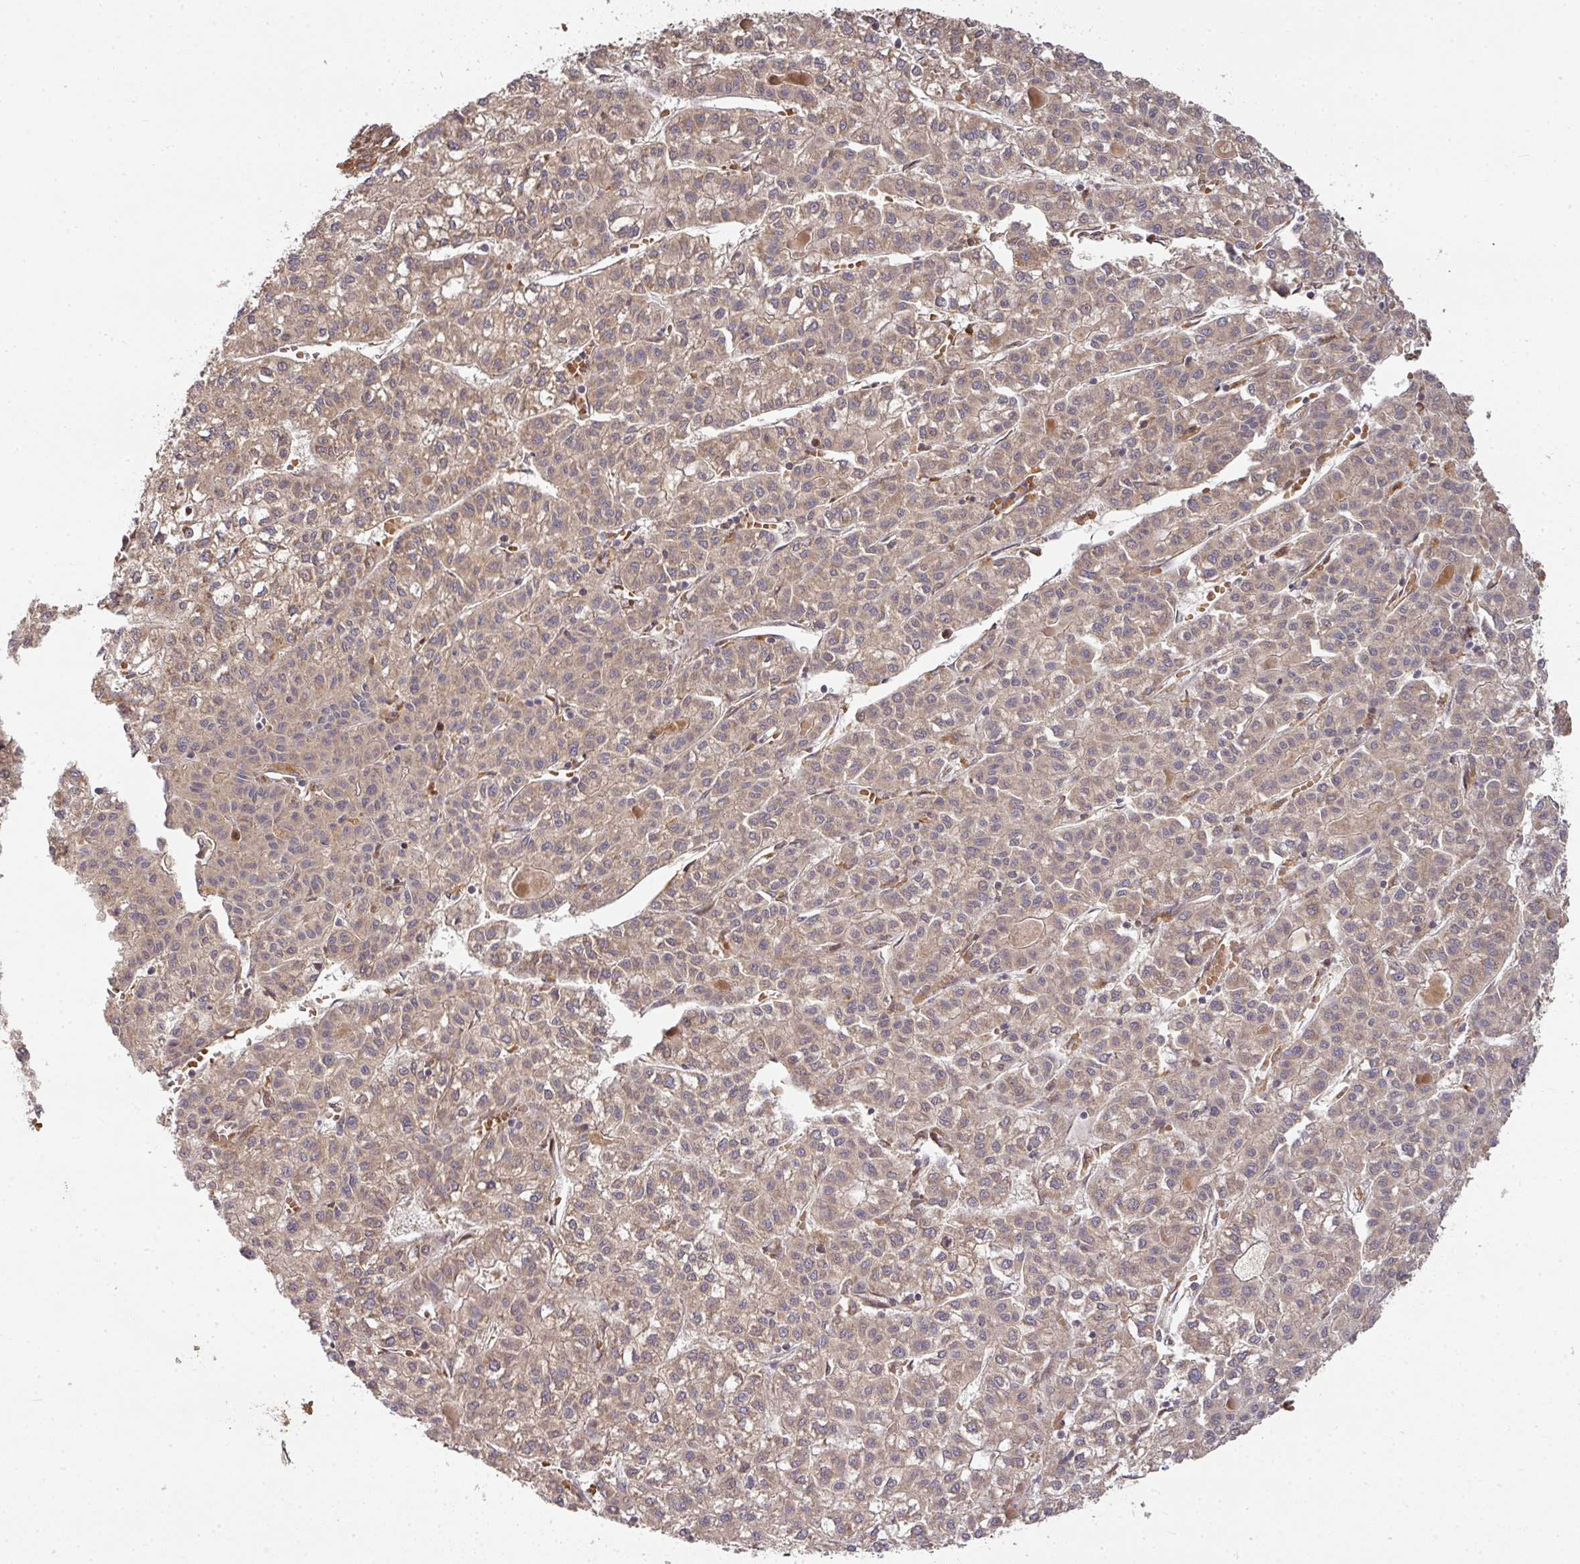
{"staining": {"intensity": "weak", "quantity": ">75%", "location": "cytoplasmic/membranous"}, "tissue": "liver cancer", "cell_type": "Tumor cells", "image_type": "cancer", "snomed": [{"axis": "morphology", "description": "Carcinoma, Hepatocellular, NOS"}, {"axis": "topography", "description": "Liver"}], "caption": "This is an image of immunohistochemistry (IHC) staining of liver cancer, which shows weak expression in the cytoplasmic/membranous of tumor cells.", "gene": "MALSU1", "patient": {"sex": "female", "age": 43}}